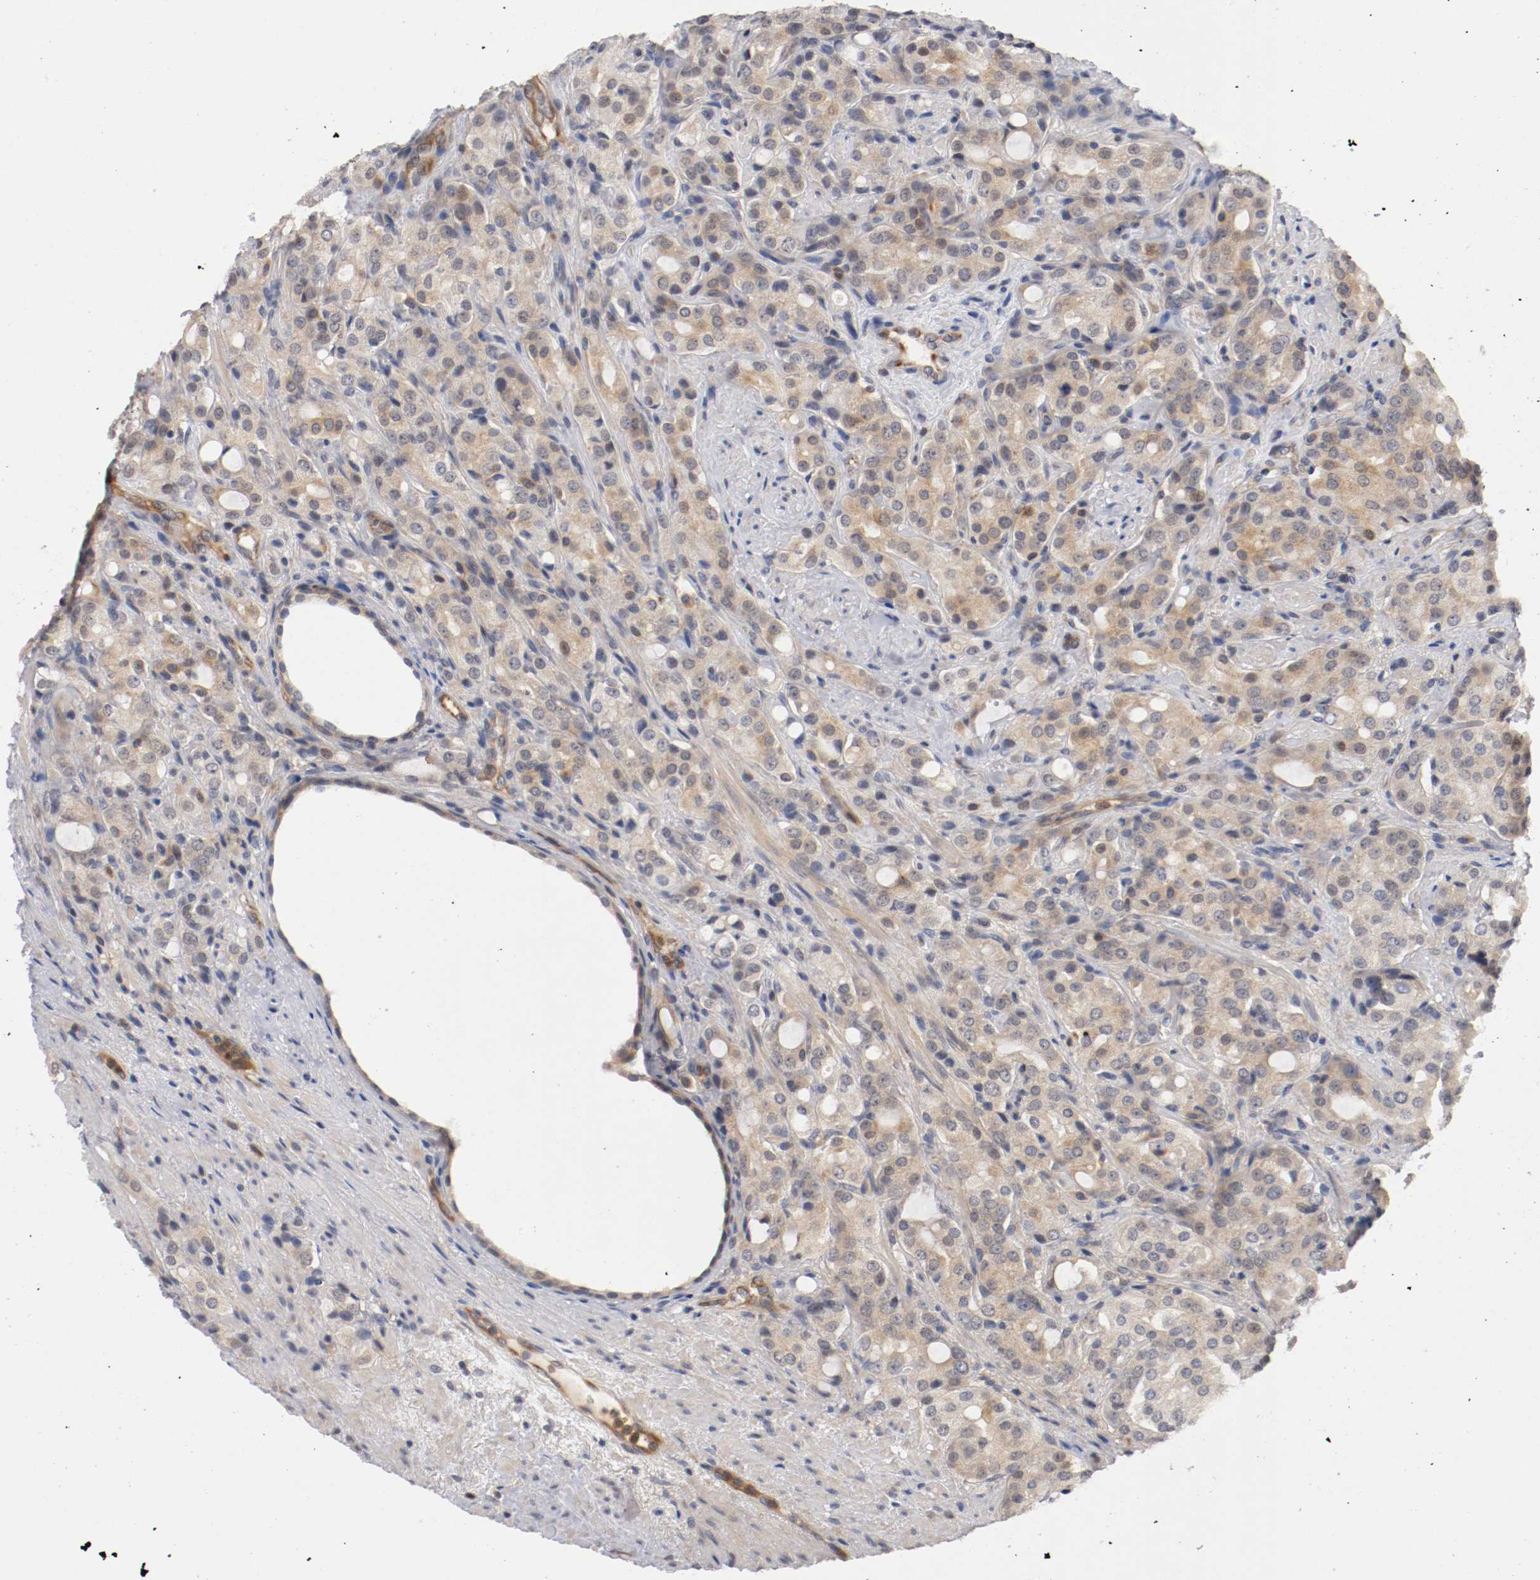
{"staining": {"intensity": "weak", "quantity": "25%-75%", "location": "cytoplasmic/membranous"}, "tissue": "prostate cancer", "cell_type": "Tumor cells", "image_type": "cancer", "snomed": [{"axis": "morphology", "description": "Adenocarcinoma, High grade"}, {"axis": "topography", "description": "Prostate"}], "caption": "Weak cytoplasmic/membranous staining is present in about 25%-75% of tumor cells in prostate adenocarcinoma (high-grade). The protein is stained brown, and the nuclei are stained in blue (DAB IHC with brightfield microscopy, high magnification).", "gene": "RBM23", "patient": {"sex": "male", "age": 72}}